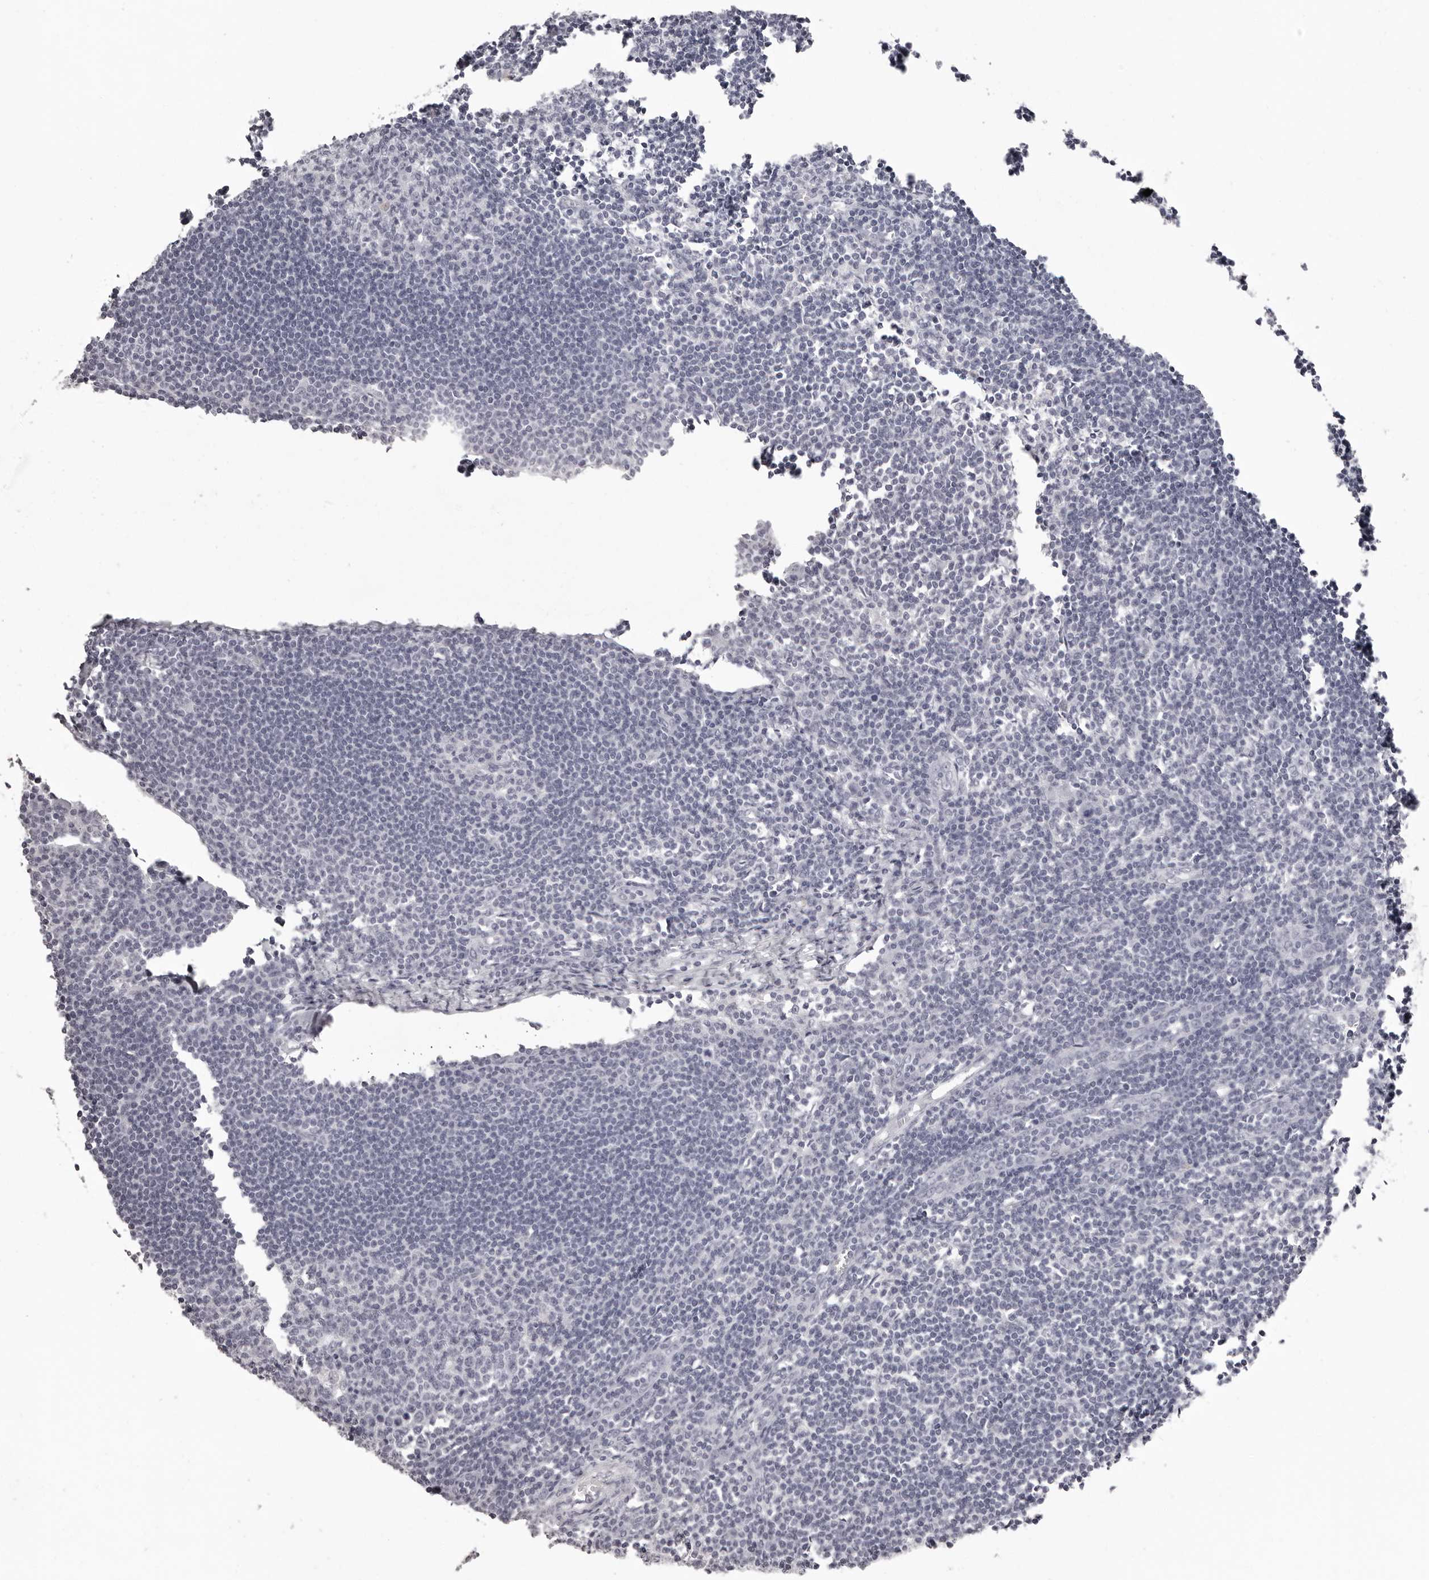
{"staining": {"intensity": "negative", "quantity": "none", "location": "none"}, "tissue": "lymph node", "cell_type": "Germinal center cells", "image_type": "normal", "snomed": [{"axis": "morphology", "description": "Normal tissue, NOS"}, {"axis": "morphology", "description": "Malignant melanoma, Metastatic site"}, {"axis": "topography", "description": "Lymph node"}], "caption": "There is no significant positivity in germinal center cells of lymph node. Brightfield microscopy of immunohistochemistry stained with DAB (3,3'-diaminobenzidine) (brown) and hematoxylin (blue), captured at high magnification.", "gene": "C8orf74", "patient": {"sex": "male", "age": 41}}